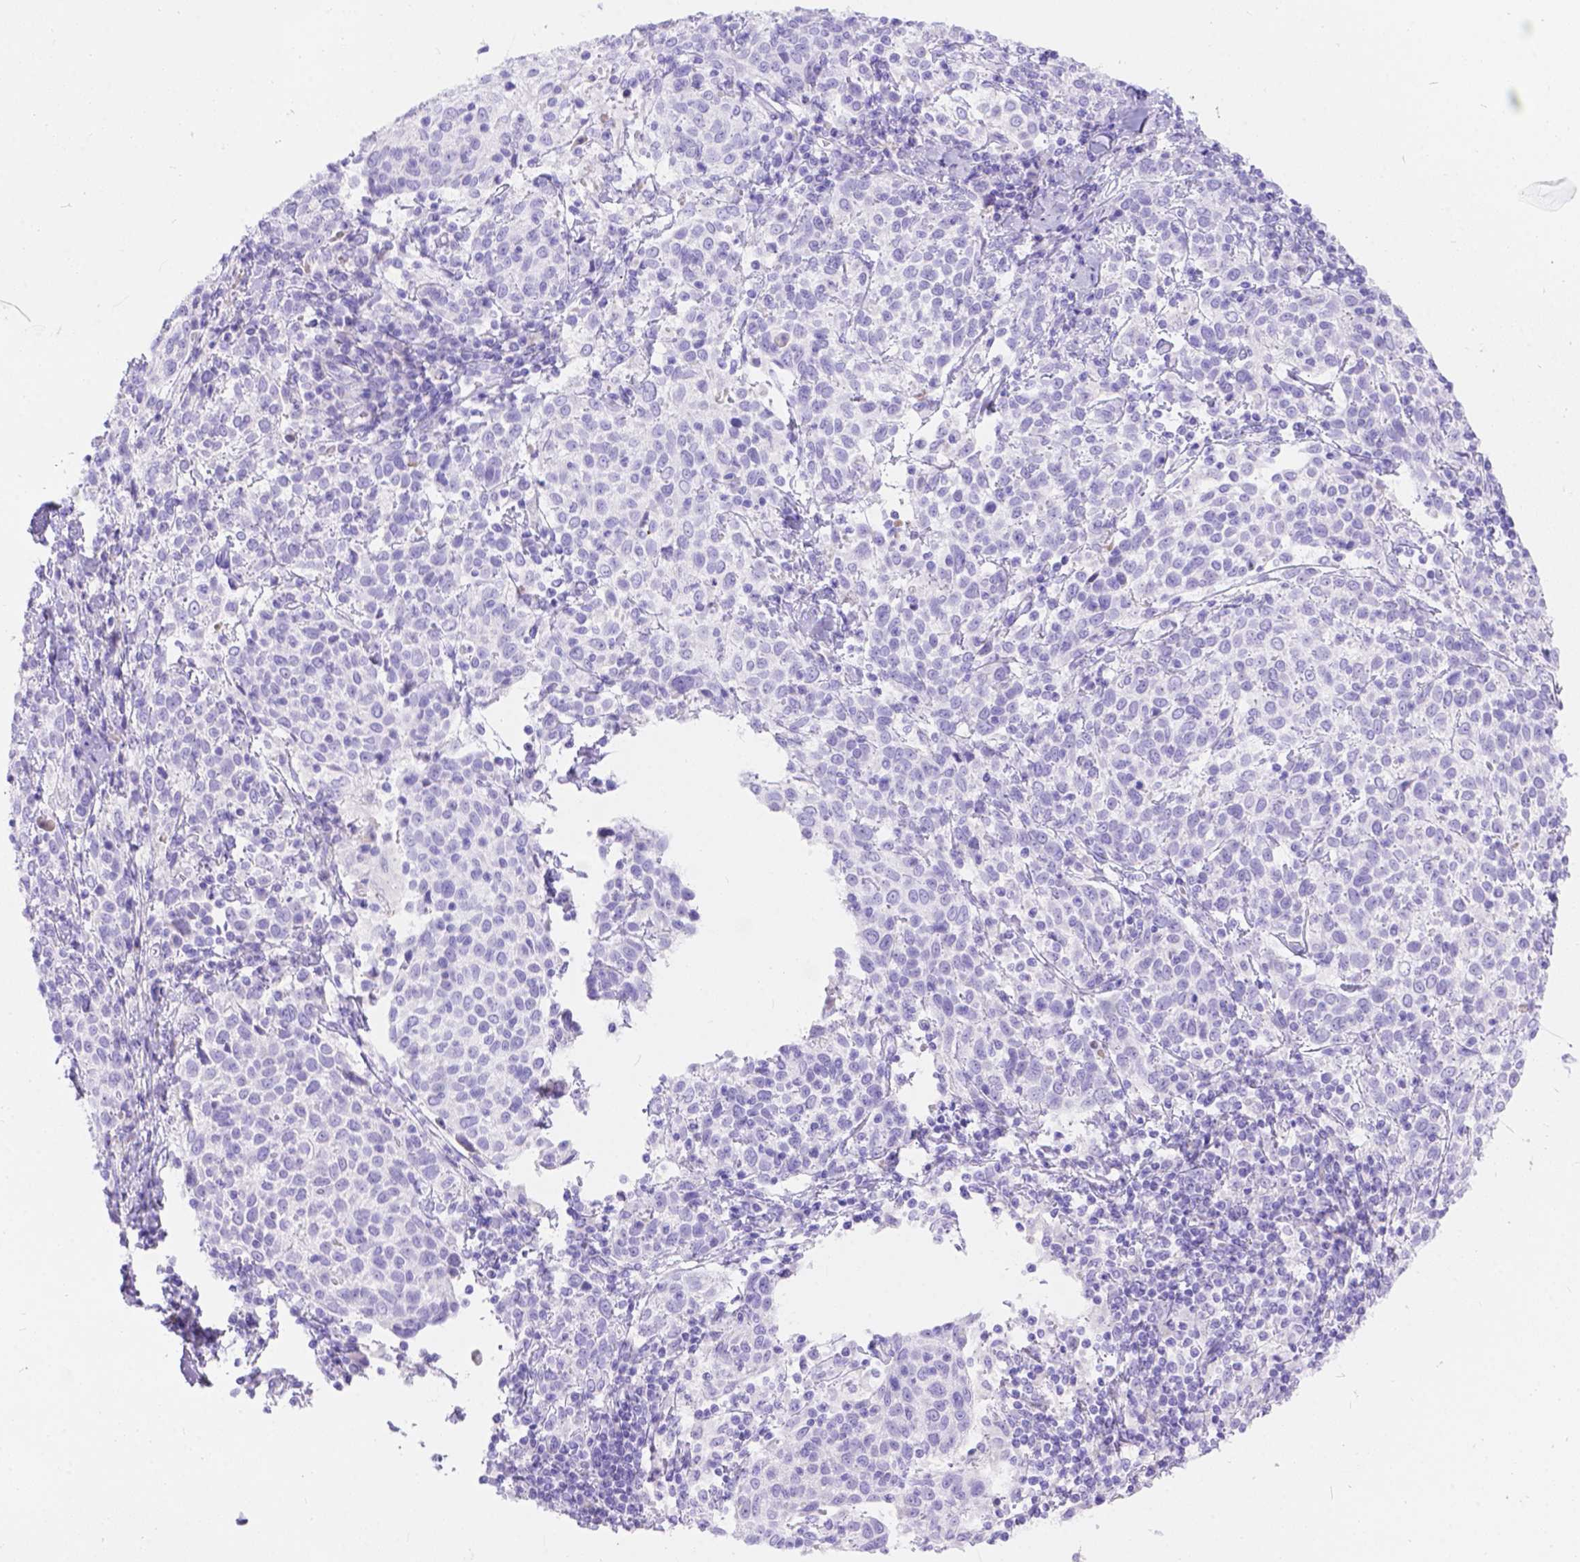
{"staining": {"intensity": "negative", "quantity": "none", "location": "none"}, "tissue": "cervical cancer", "cell_type": "Tumor cells", "image_type": "cancer", "snomed": [{"axis": "morphology", "description": "Squamous cell carcinoma, NOS"}, {"axis": "topography", "description": "Cervix"}], "caption": "A high-resolution photomicrograph shows immunohistochemistry staining of cervical squamous cell carcinoma, which exhibits no significant positivity in tumor cells. The staining was performed using DAB to visualize the protein expression in brown, while the nuclei were stained in blue with hematoxylin (Magnification: 20x).", "gene": "KLHL10", "patient": {"sex": "female", "age": 61}}